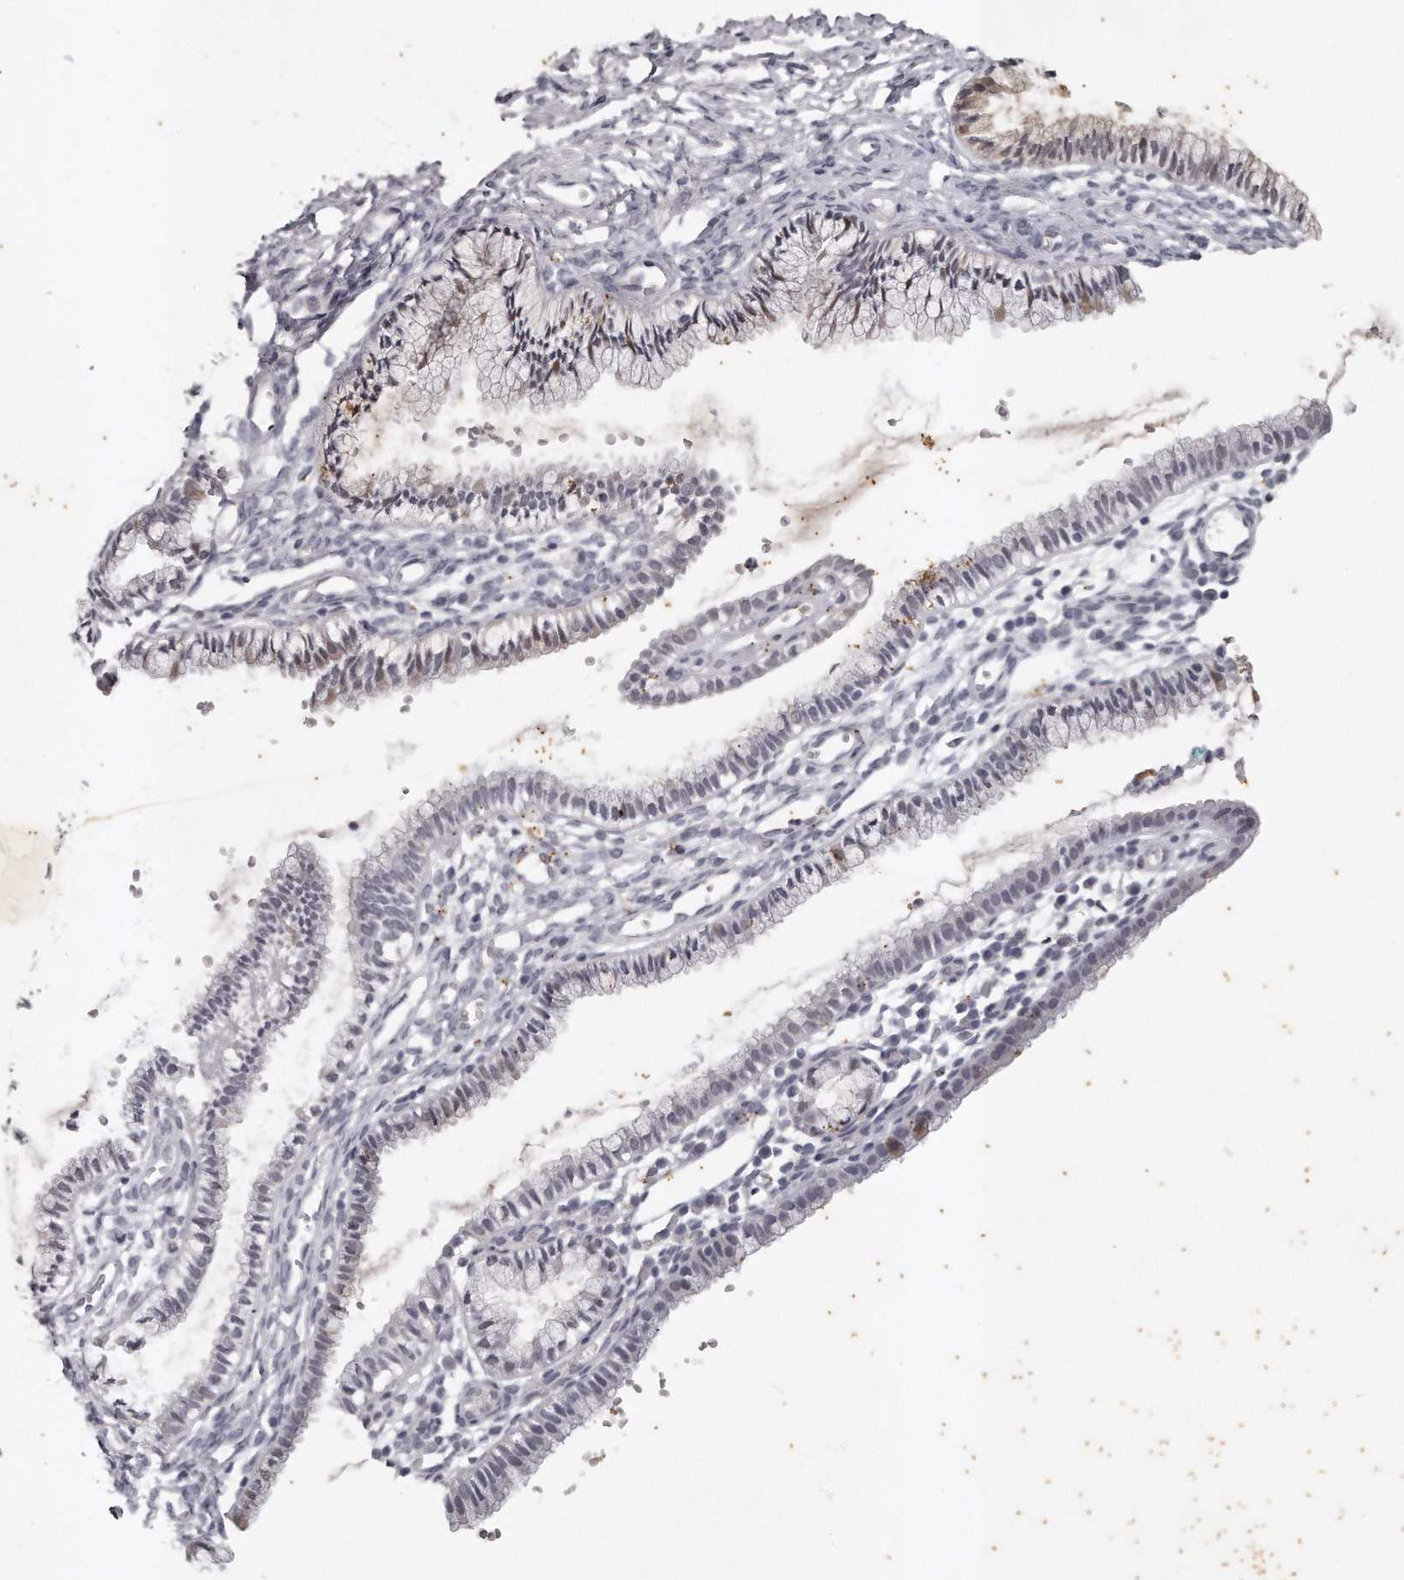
{"staining": {"intensity": "weak", "quantity": "<25%", "location": "cytoplasmic/membranous"}, "tissue": "cervix", "cell_type": "Glandular cells", "image_type": "normal", "snomed": [{"axis": "morphology", "description": "Normal tissue, NOS"}, {"axis": "topography", "description": "Cervix"}], "caption": "The micrograph reveals no significant expression in glandular cells of cervix.", "gene": "GGCT", "patient": {"sex": "female", "age": 27}}